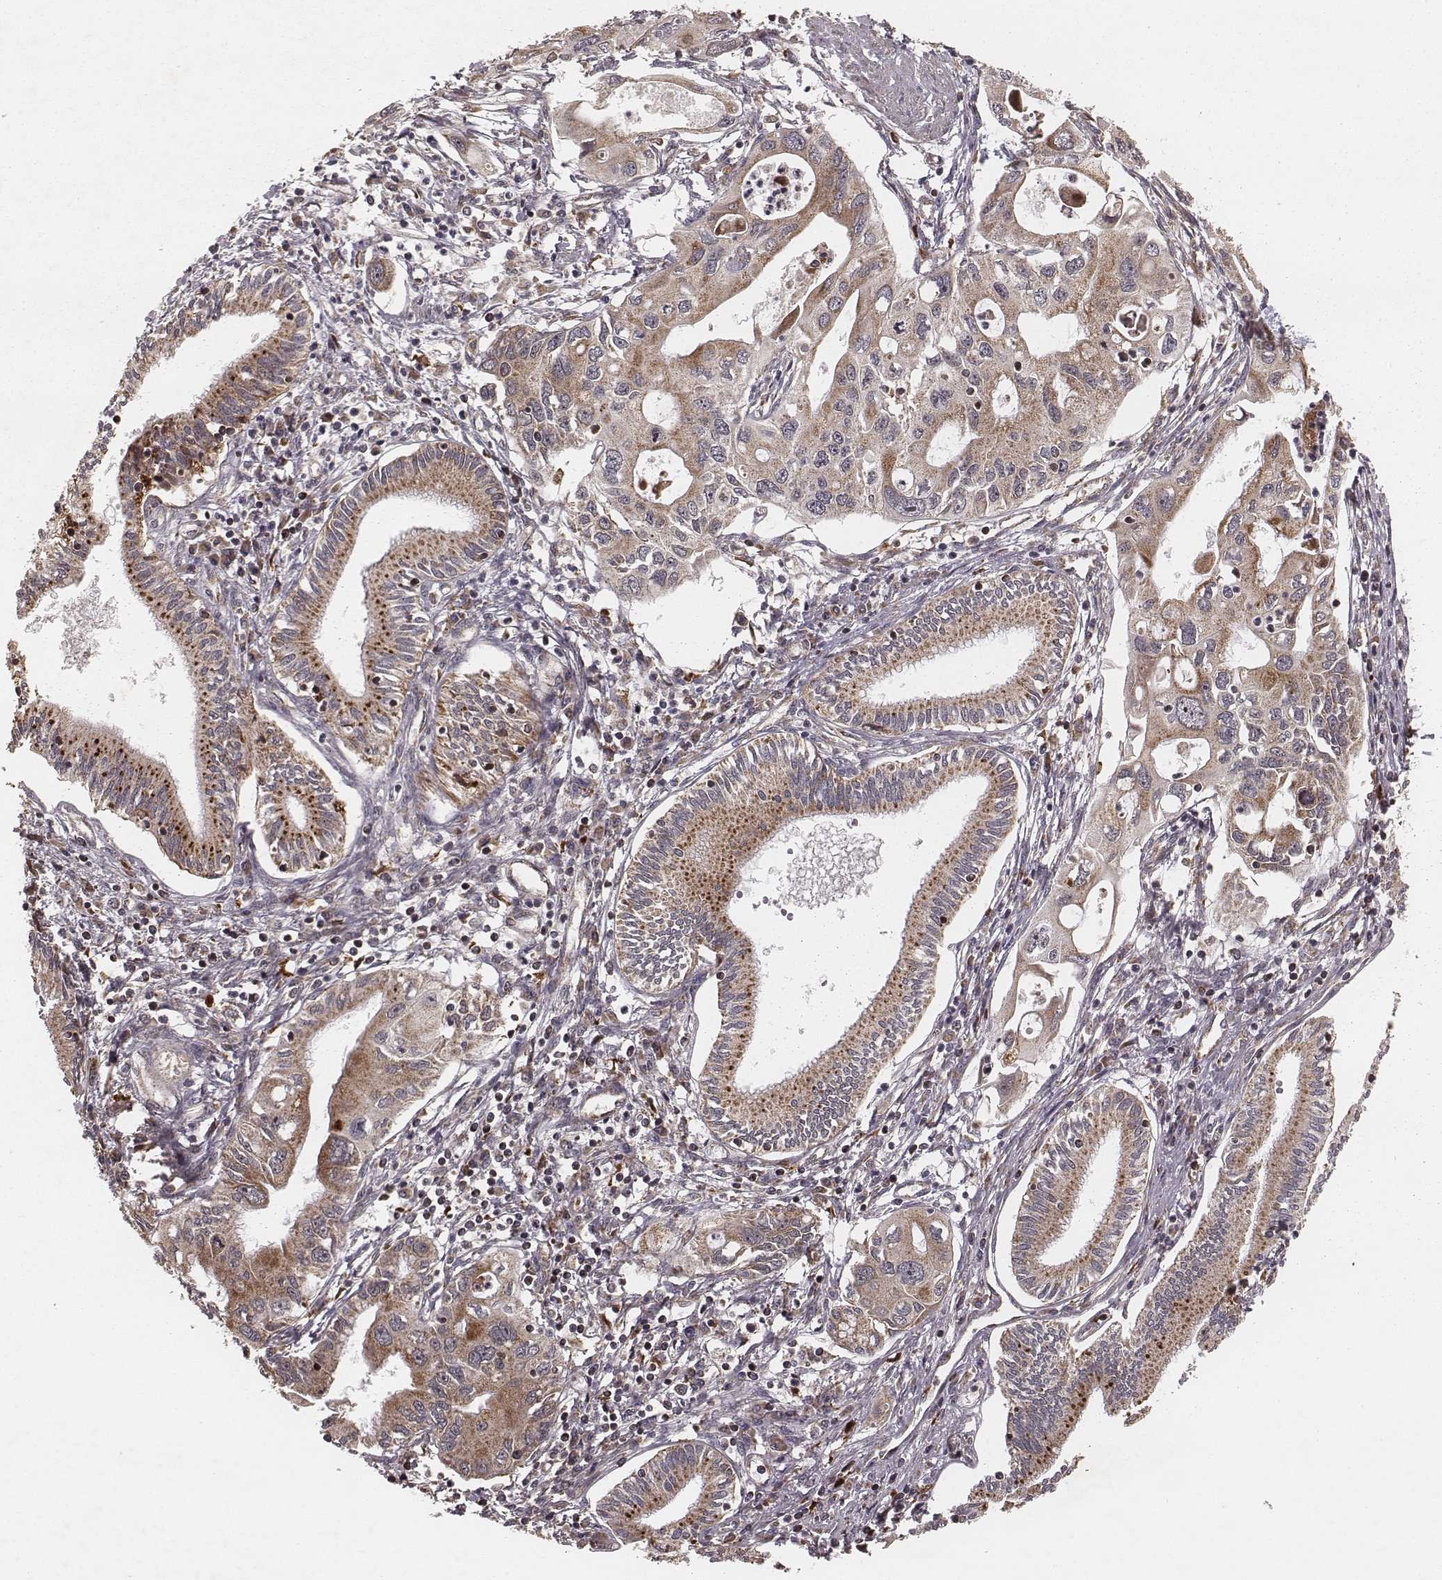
{"staining": {"intensity": "moderate", "quantity": ">75%", "location": "cytoplasmic/membranous"}, "tissue": "pancreatic cancer", "cell_type": "Tumor cells", "image_type": "cancer", "snomed": [{"axis": "morphology", "description": "Adenocarcinoma, NOS"}, {"axis": "topography", "description": "Pancreas"}], "caption": "Protein expression analysis of pancreatic adenocarcinoma demonstrates moderate cytoplasmic/membranous positivity in about >75% of tumor cells. Nuclei are stained in blue.", "gene": "ZDHHC21", "patient": {"sex": "male", "age": 60}}